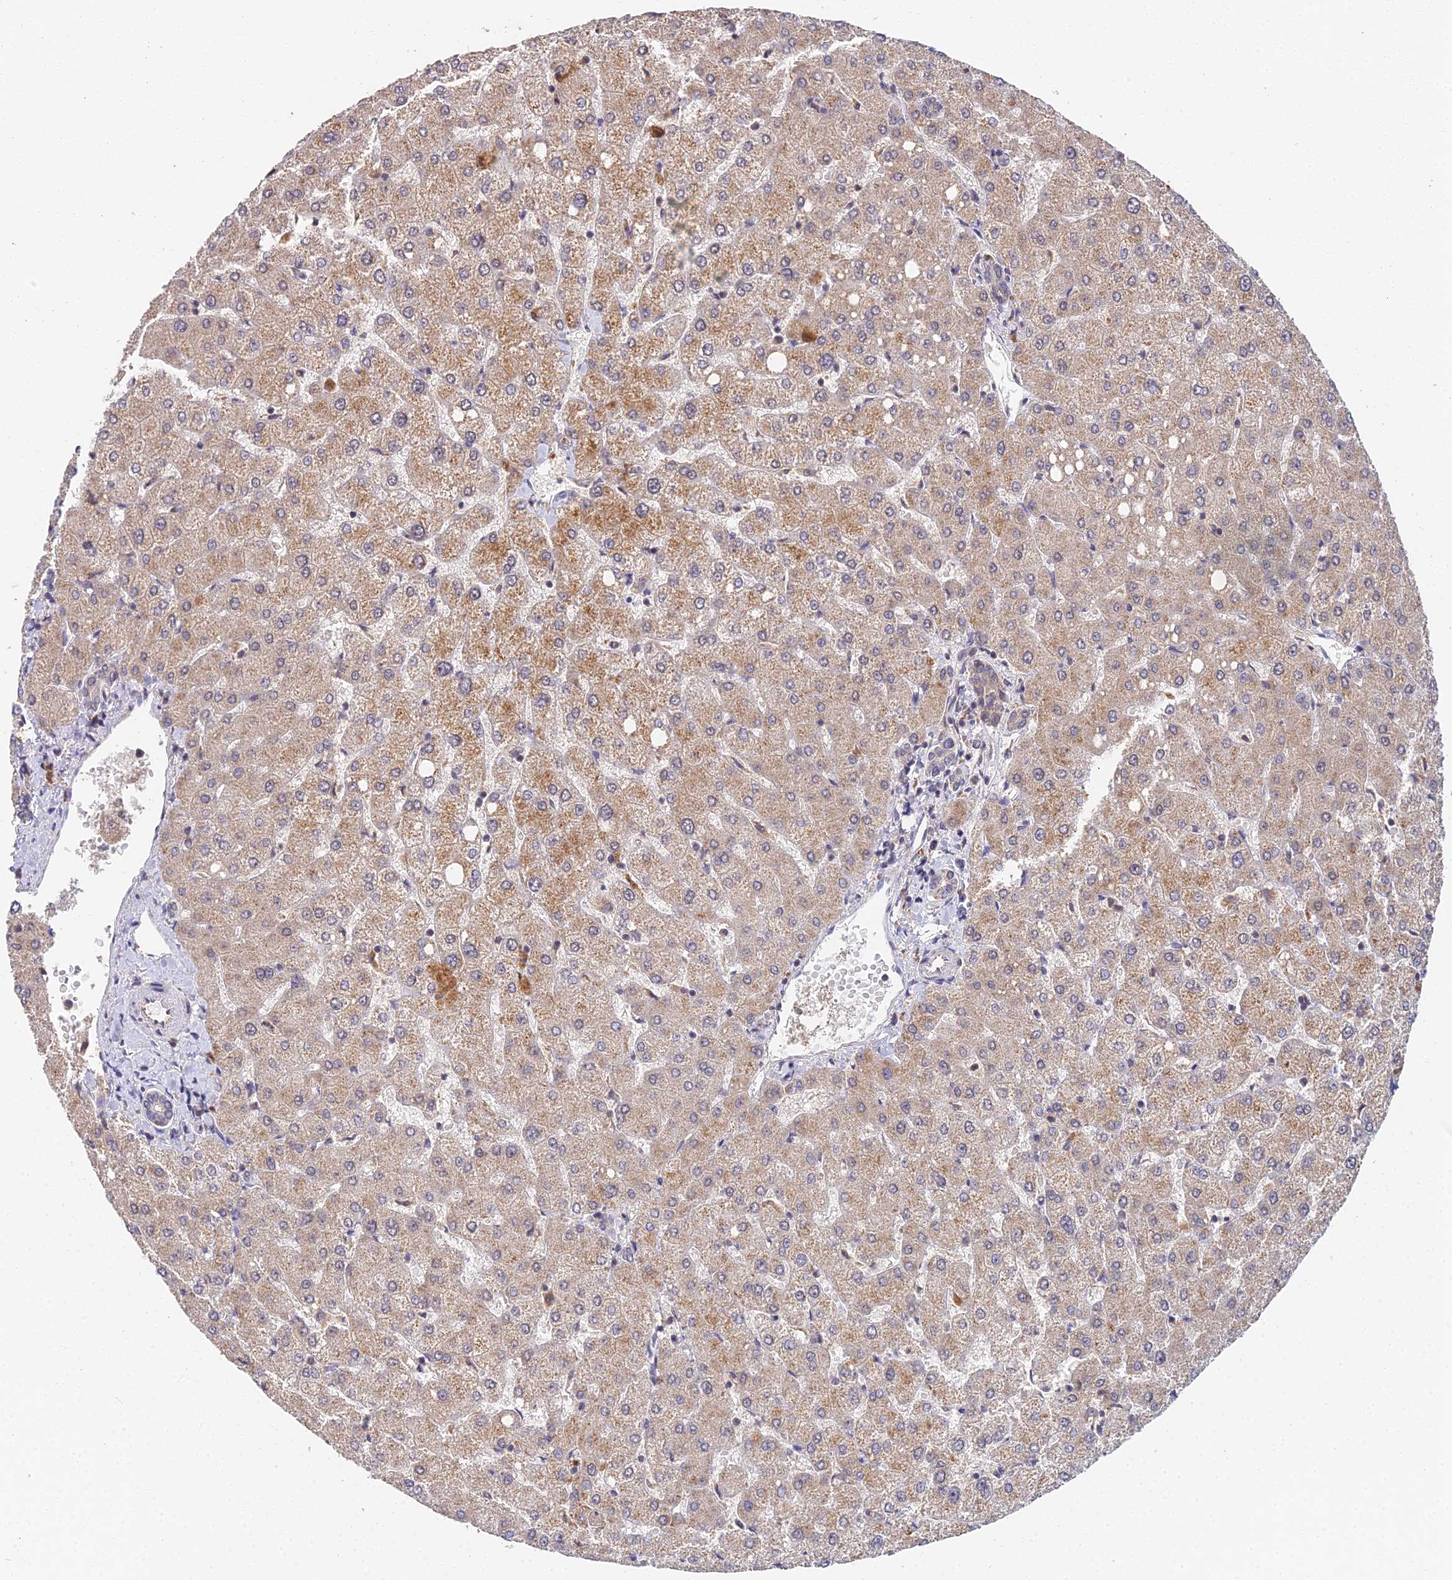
{"staining": {"intensity": "weak", "quantity": "25%-75%", "location": "cytoplasmic/membranous"}, "tissue": "liver", "cell_type": "Cholangiocytes", "image_type": "normal", "snomed": [{"axis": "morphology", "description": "Normal tissue, NOS"}, {"axis": "topography", "description": "Liver"}], "caption": "Immunohistochemical staining of normal human liver demonstrates 25%-75% levels of weak cytoplasmic/membranous protein positivity in approximately 25%-75% of cholangiocytes.", "gene": "TPRX1", "patient": {"sex": "female", "age": 54}}